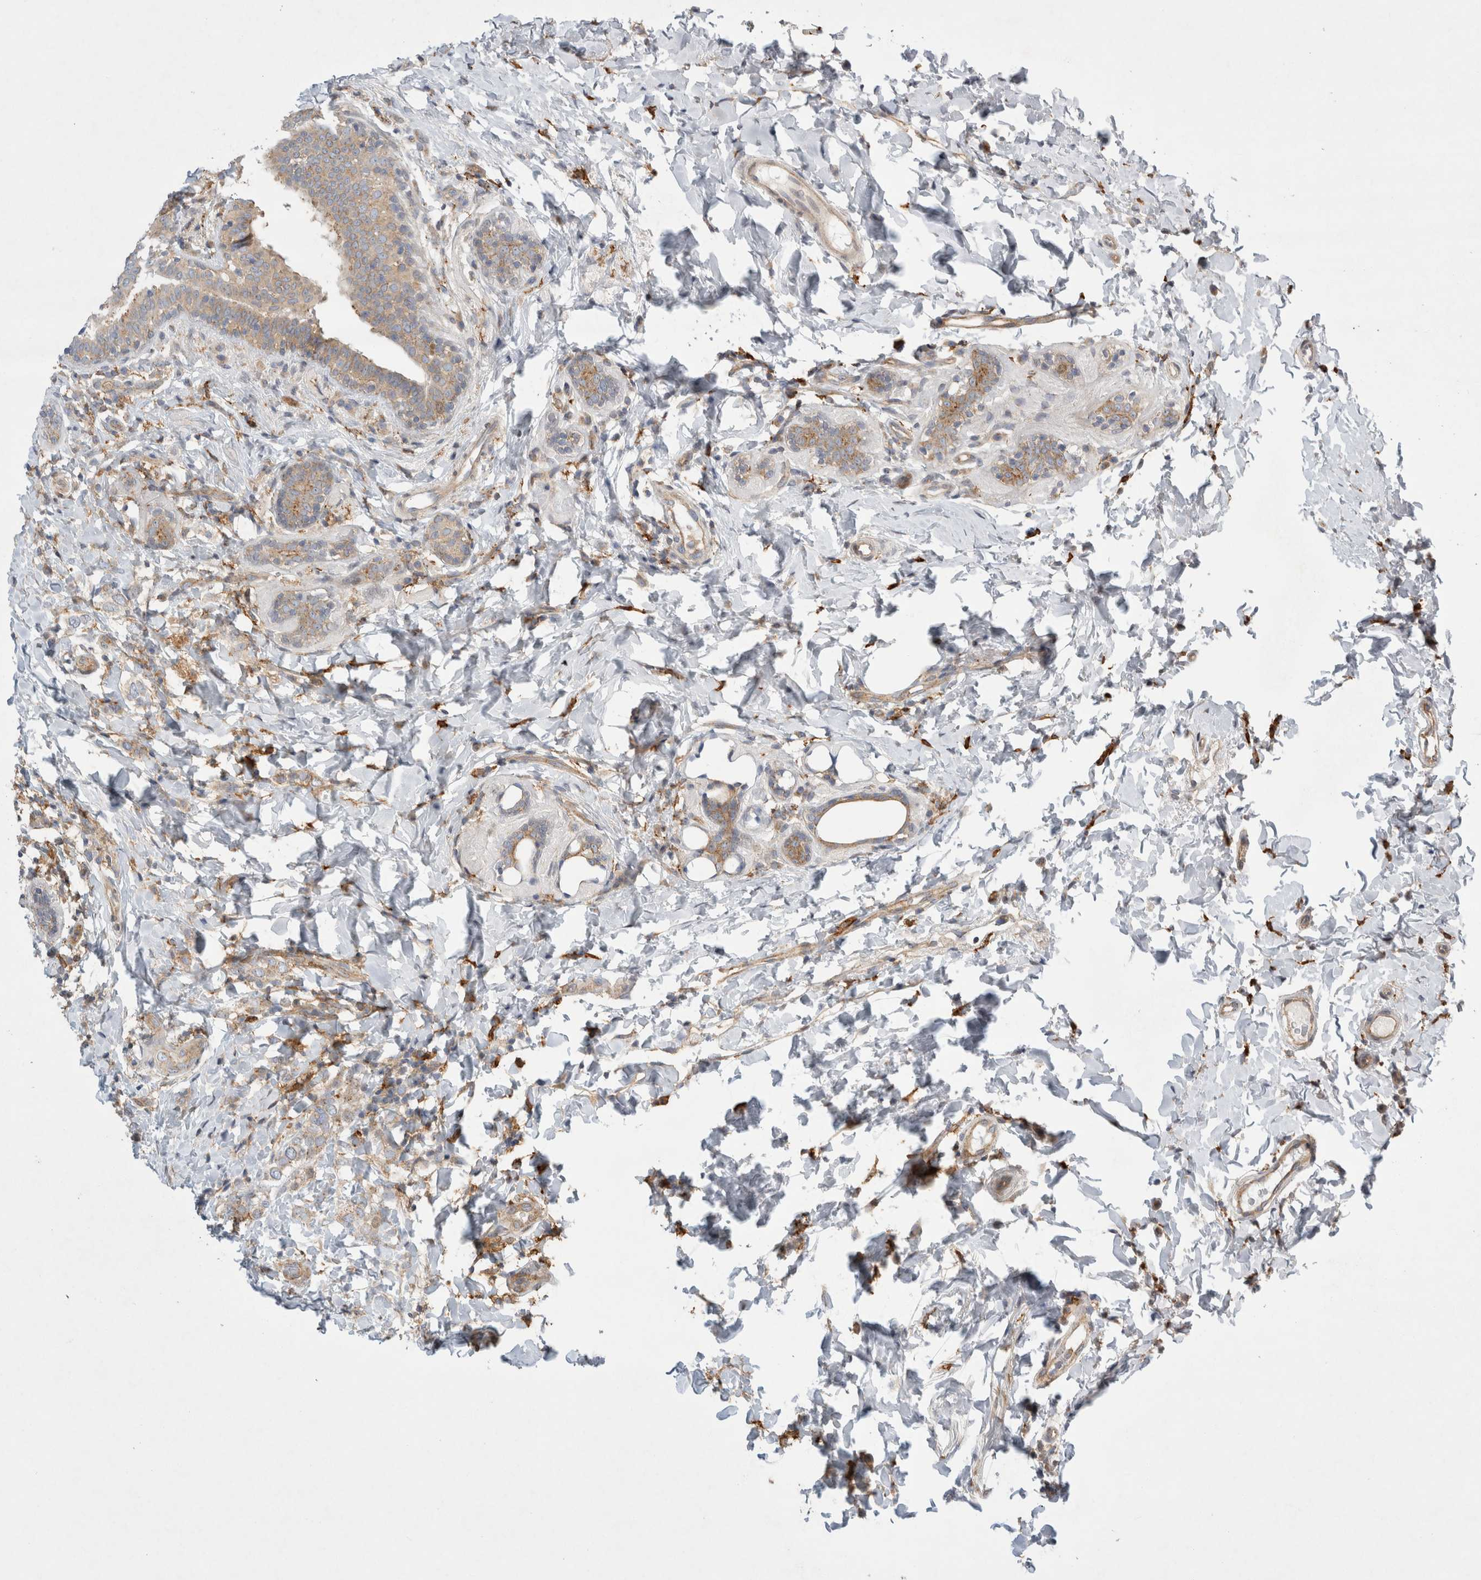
{"staining": {"intensity": "weak", "quantity": ">75%", "location": "cytoplasmic/membranous"}, "tissue": "breast cancer", "cell_type": "Tumor cells", "image_type": "cancer", "snomed": [{"axis": "morphology", "description": "Normal tissue, NOS"}, {"axis": "morphology", "description": "Lobular carcinoma"}, {"axis": "topography", "description": "Breast"}], "caption": "Breast cancer (lobular carcinoma) stained for a protein (brown) displays weak cytoplasmic/membranous positive positivity in approximately >75% of tumor cells.", "gene": "CDCA7L", "patient": {"sex": "female", "age": 47}}